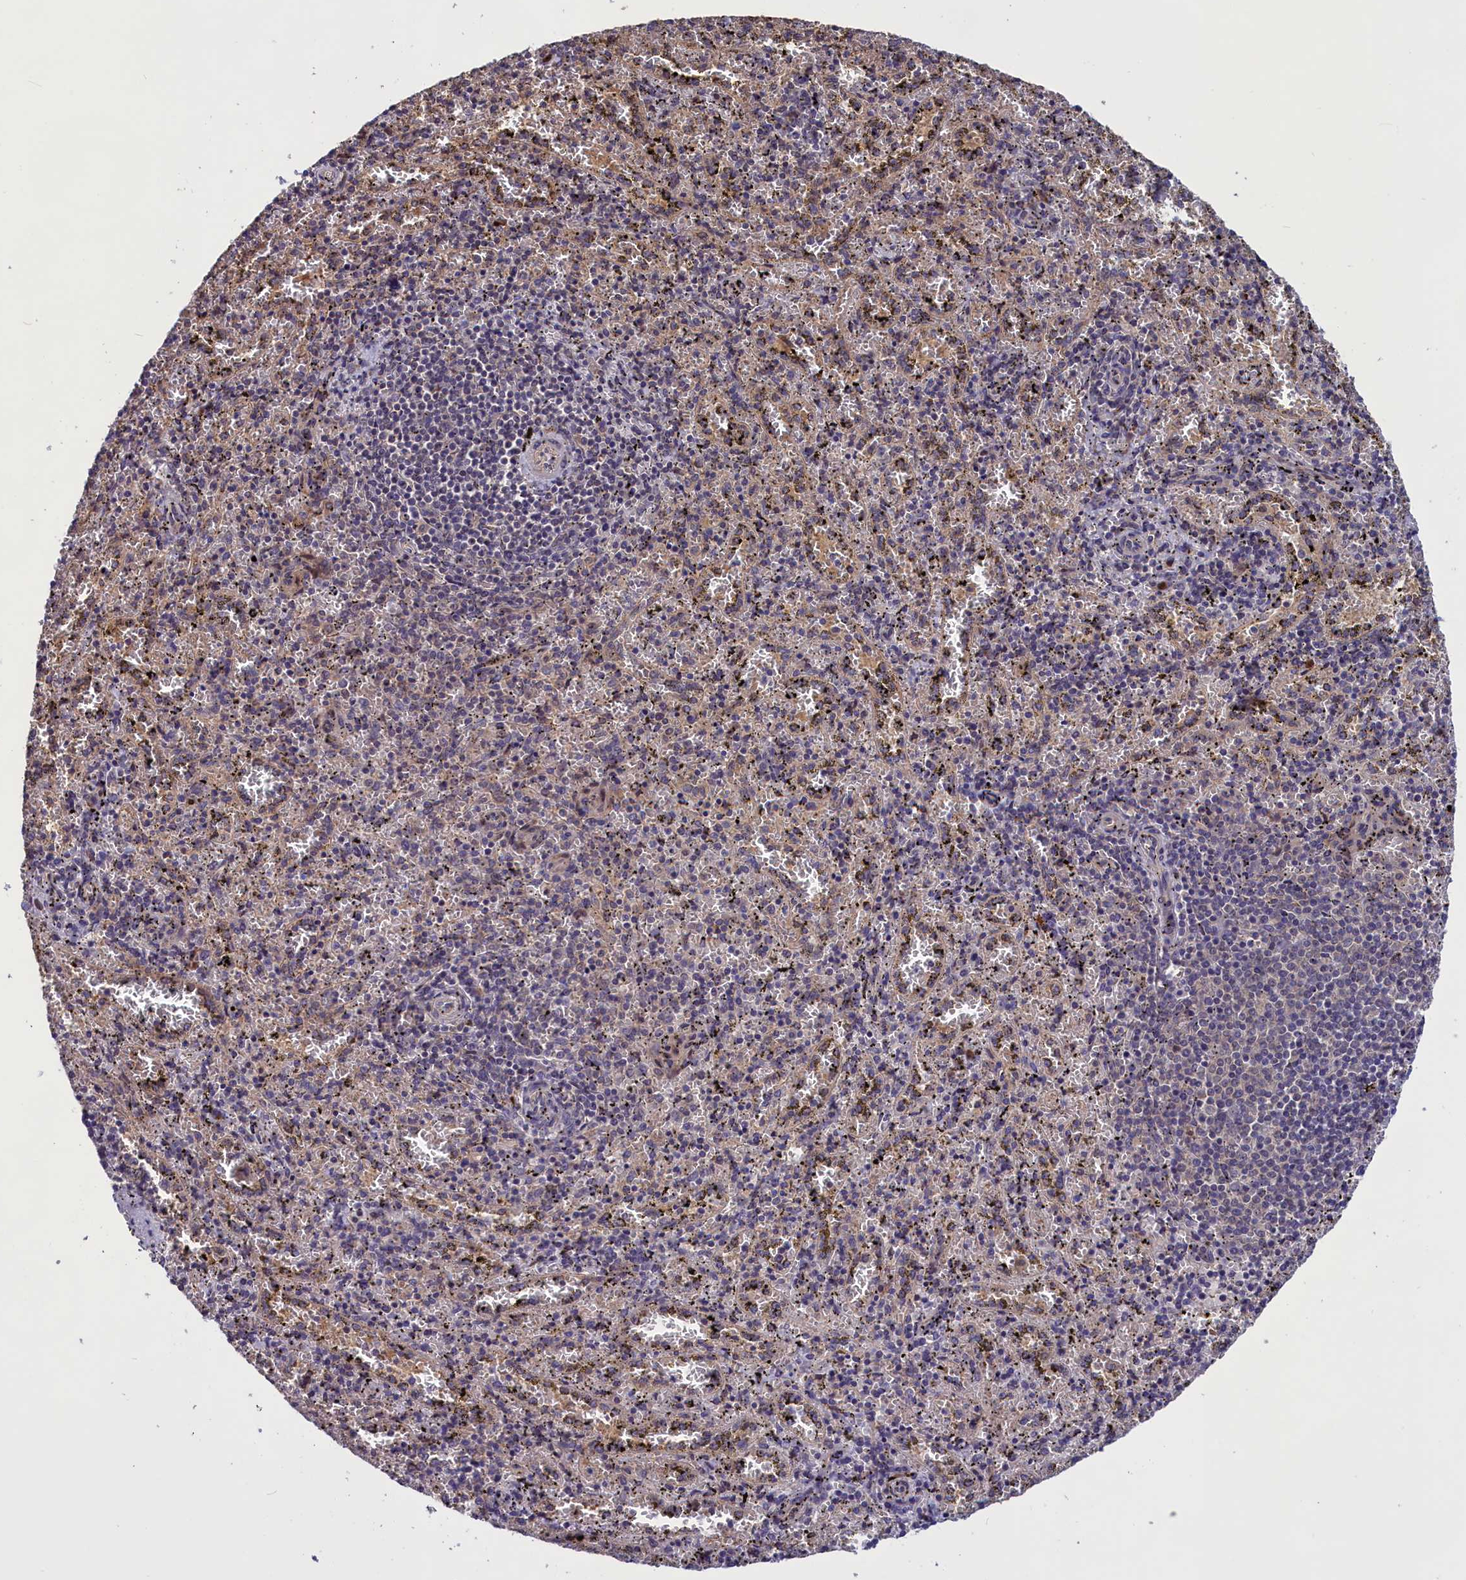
{"staining": {"intensity": "negative", "quantity": "none", "location": "none"}, "tissue": "spleen", "cell_type": "Cells in red pulp", "image_type": "normal", "snomed": [{"axis": "morphology", "description": "Normal tissue, NOS"}, {"axis": "topography", "description": "Spleen"}], "caption": "Spleen stained for a protein using immunohistochemistry (IHC) exhibits no staining cells in red pulp.", "gene": "DENND1B", "patient": {"sex": "male", "age": 11}}